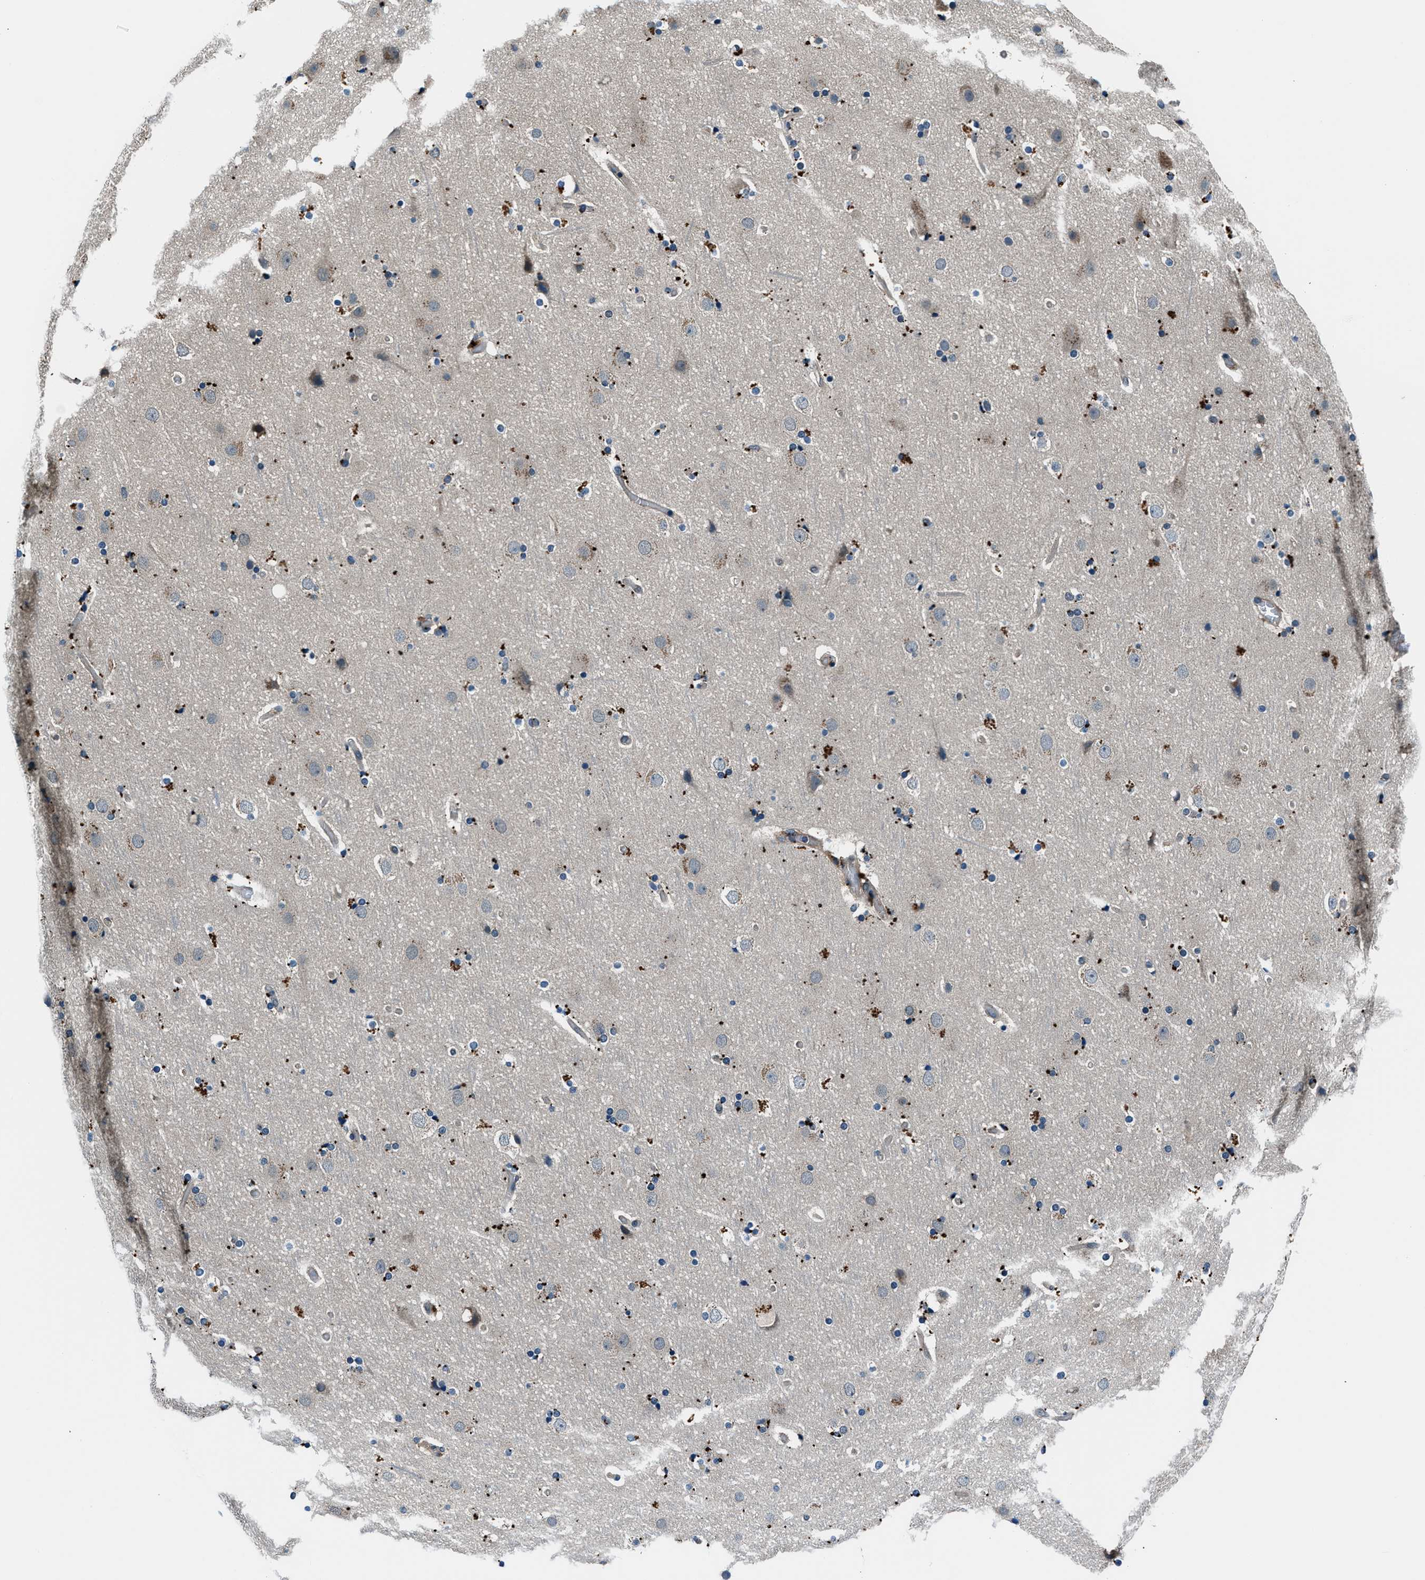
{"staining": {"intensity": "negative", "quantity": "none", "location": "none"}, "tissue": "cerebral cortex", "cell_type": "Endothelial cells", "image_type": "normal", "snomed": [{"axis": "morphology", "description": "Normal tissue, NOS"}, {"axis": "topography", "description": "Cerebral cortex"}], "caption": "High magnification brightfield microscopy of unremarkable cerebral cortex stained with DAB (brown) and counterstained with hematoxylin (blue): endothelial cells show no significant staining.", "gene": "SLC19A2", "patient": {"sex": "male", "age": 57}}